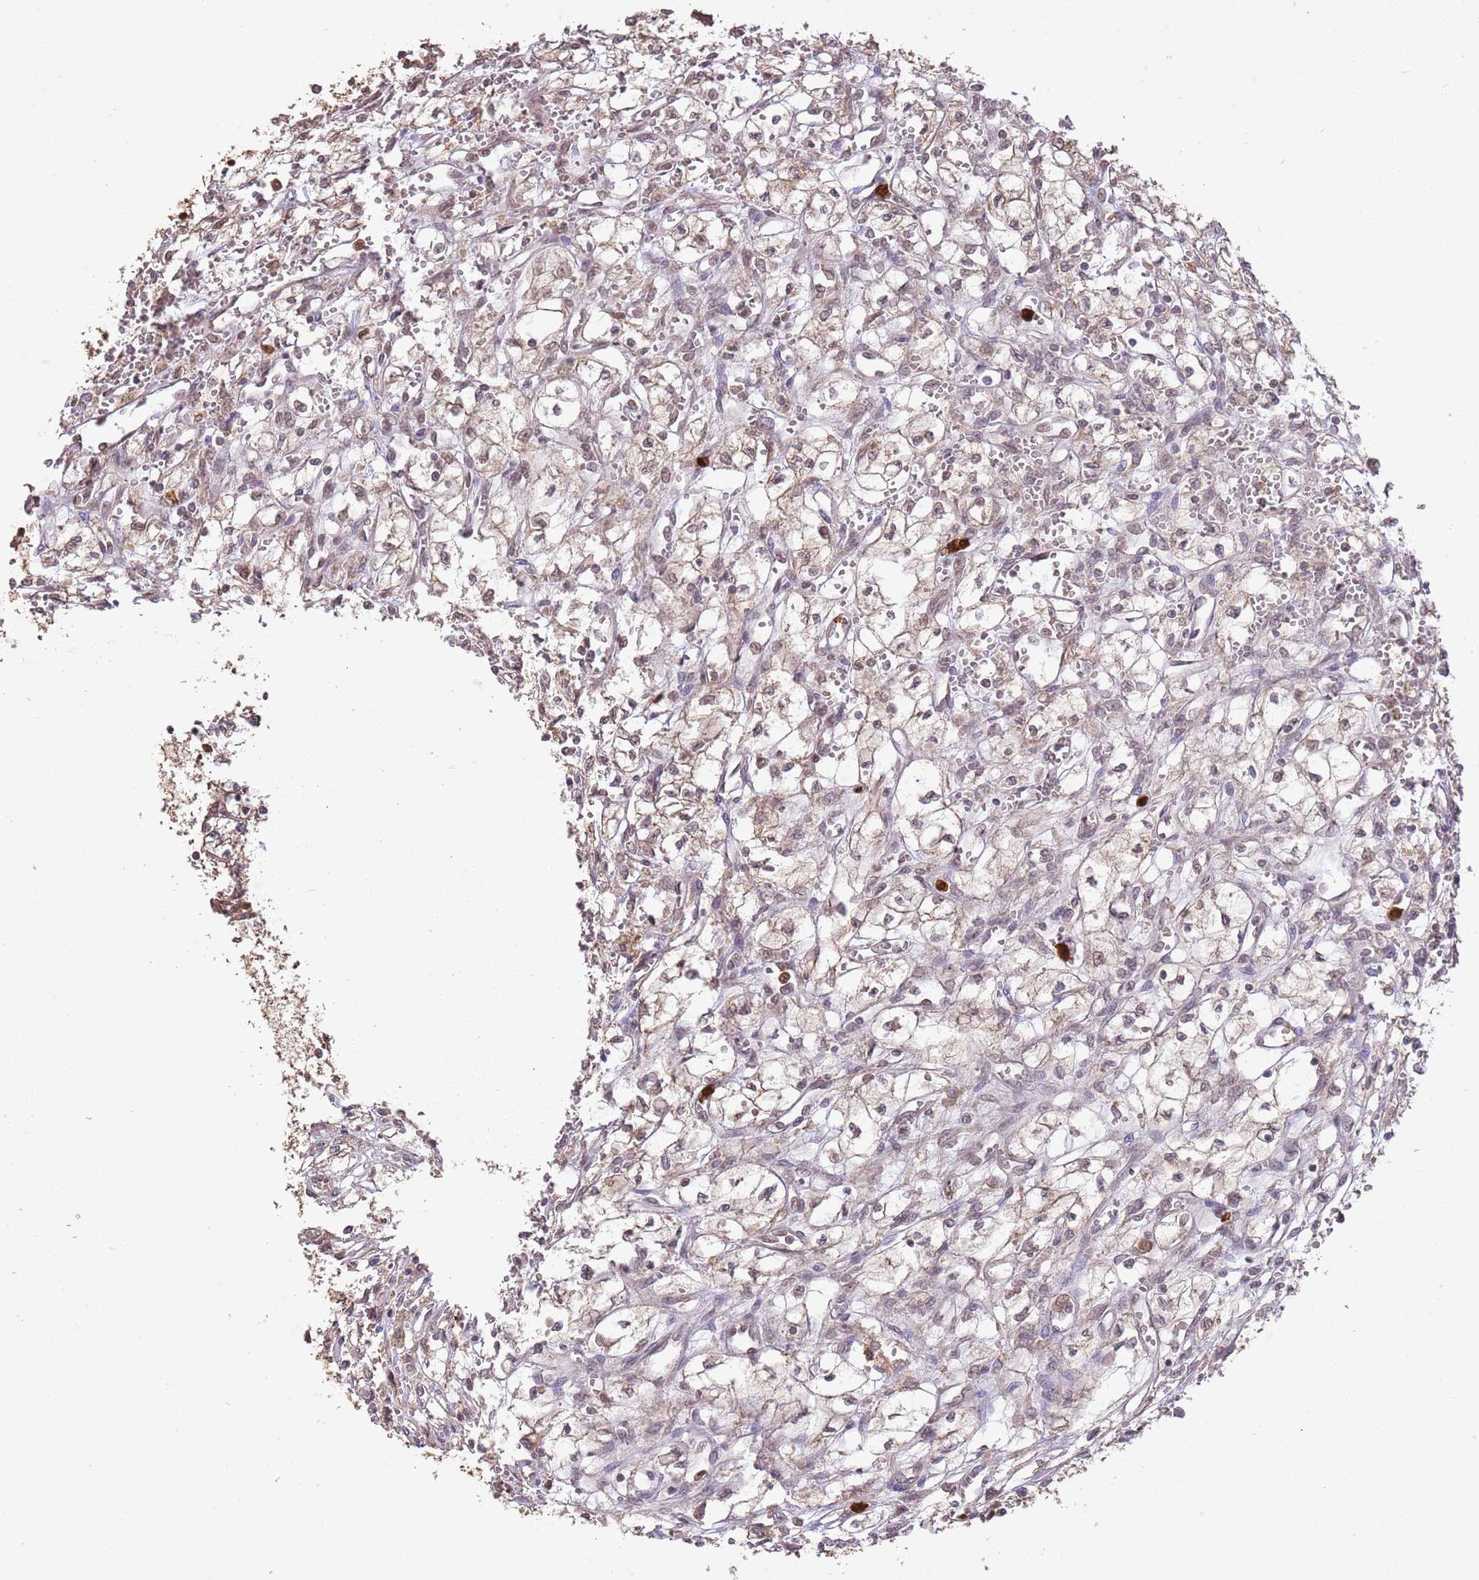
{"staining": {"intensity": "weak", "quantity": "25%-75%", "location": "nuclear"}, "tissue": "renal cancer", "cell_type": "Tumor cells", "image_type": "cancer", "snomed": [{"axis": "morphology", "description": "Adenocarcinoma, NOS"}, {"axis": "topography", "description": "Kidney"}], "caption": "About 25%-75% of tumor cells in adenocarcinoma (renal) reveal weak nuclear protein positivity as visualized by brown immunohistochemical staining.", "gene": "AMIGO1", "patient": {"sex": "male", "age": 59}}